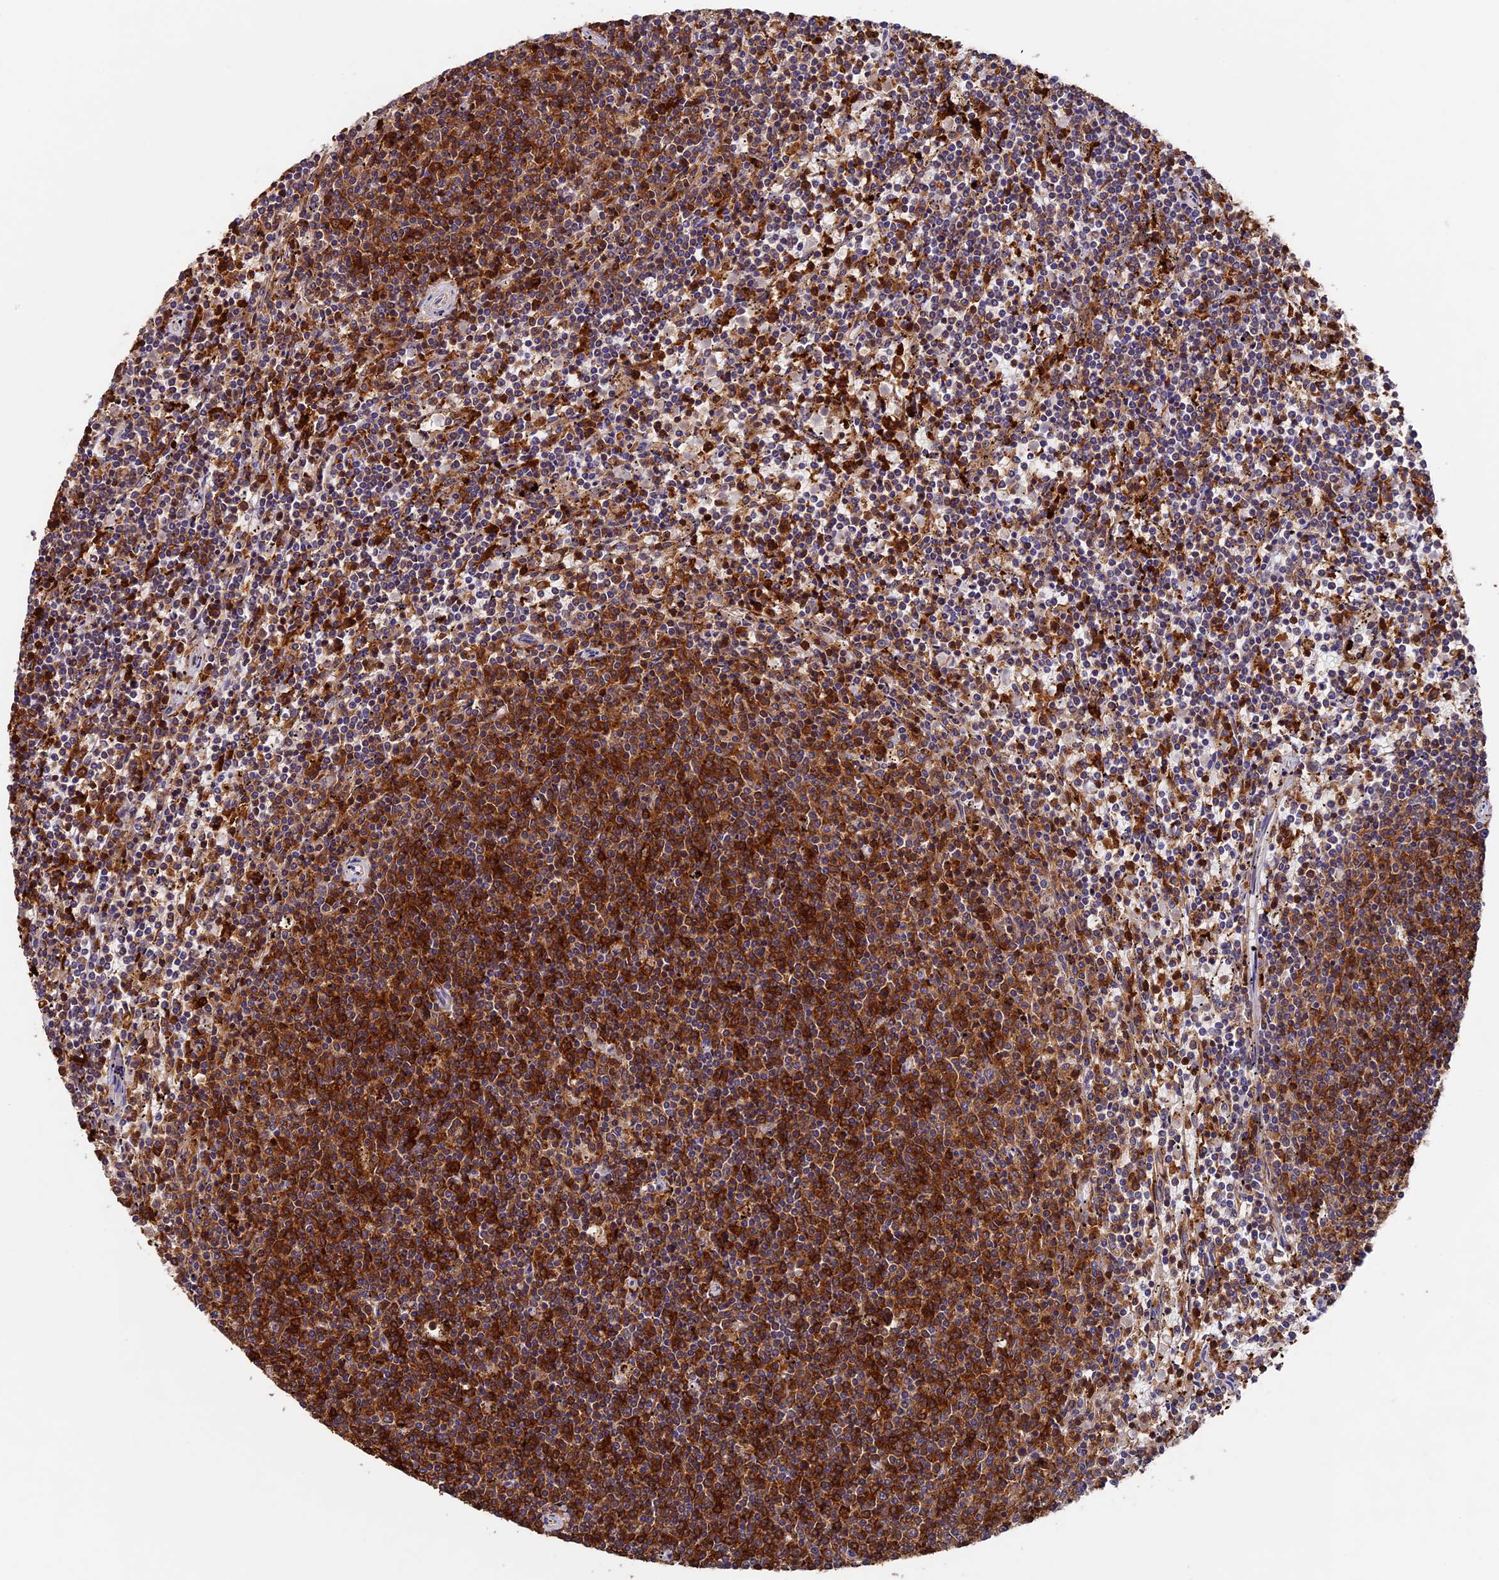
{"staining": {"intensity": "strong", "quantity": "25%-75%", "location": "cytoplasmic/membranous"}, "tissue": "lymphoma", "cell_type": "Tumor cells", "image_type": "cancer", "snomed": [{"axis": "morphology", "description": "Malignant lymphoma, non-Hodgkin's type, Low grade"}, {"axis": "topography", "description": "Spleen"}], "caption": "Approximately 25%-75% of tumor cells in malignant lymphoma, non-Hodgkin's type (low-grade) exhibit strong cytoplasmic/membranous protein positivity as visualized by brown immunohistochemical staining.", "gene": "ADAT1", "patient": {"sex": "female", "age": 50}}